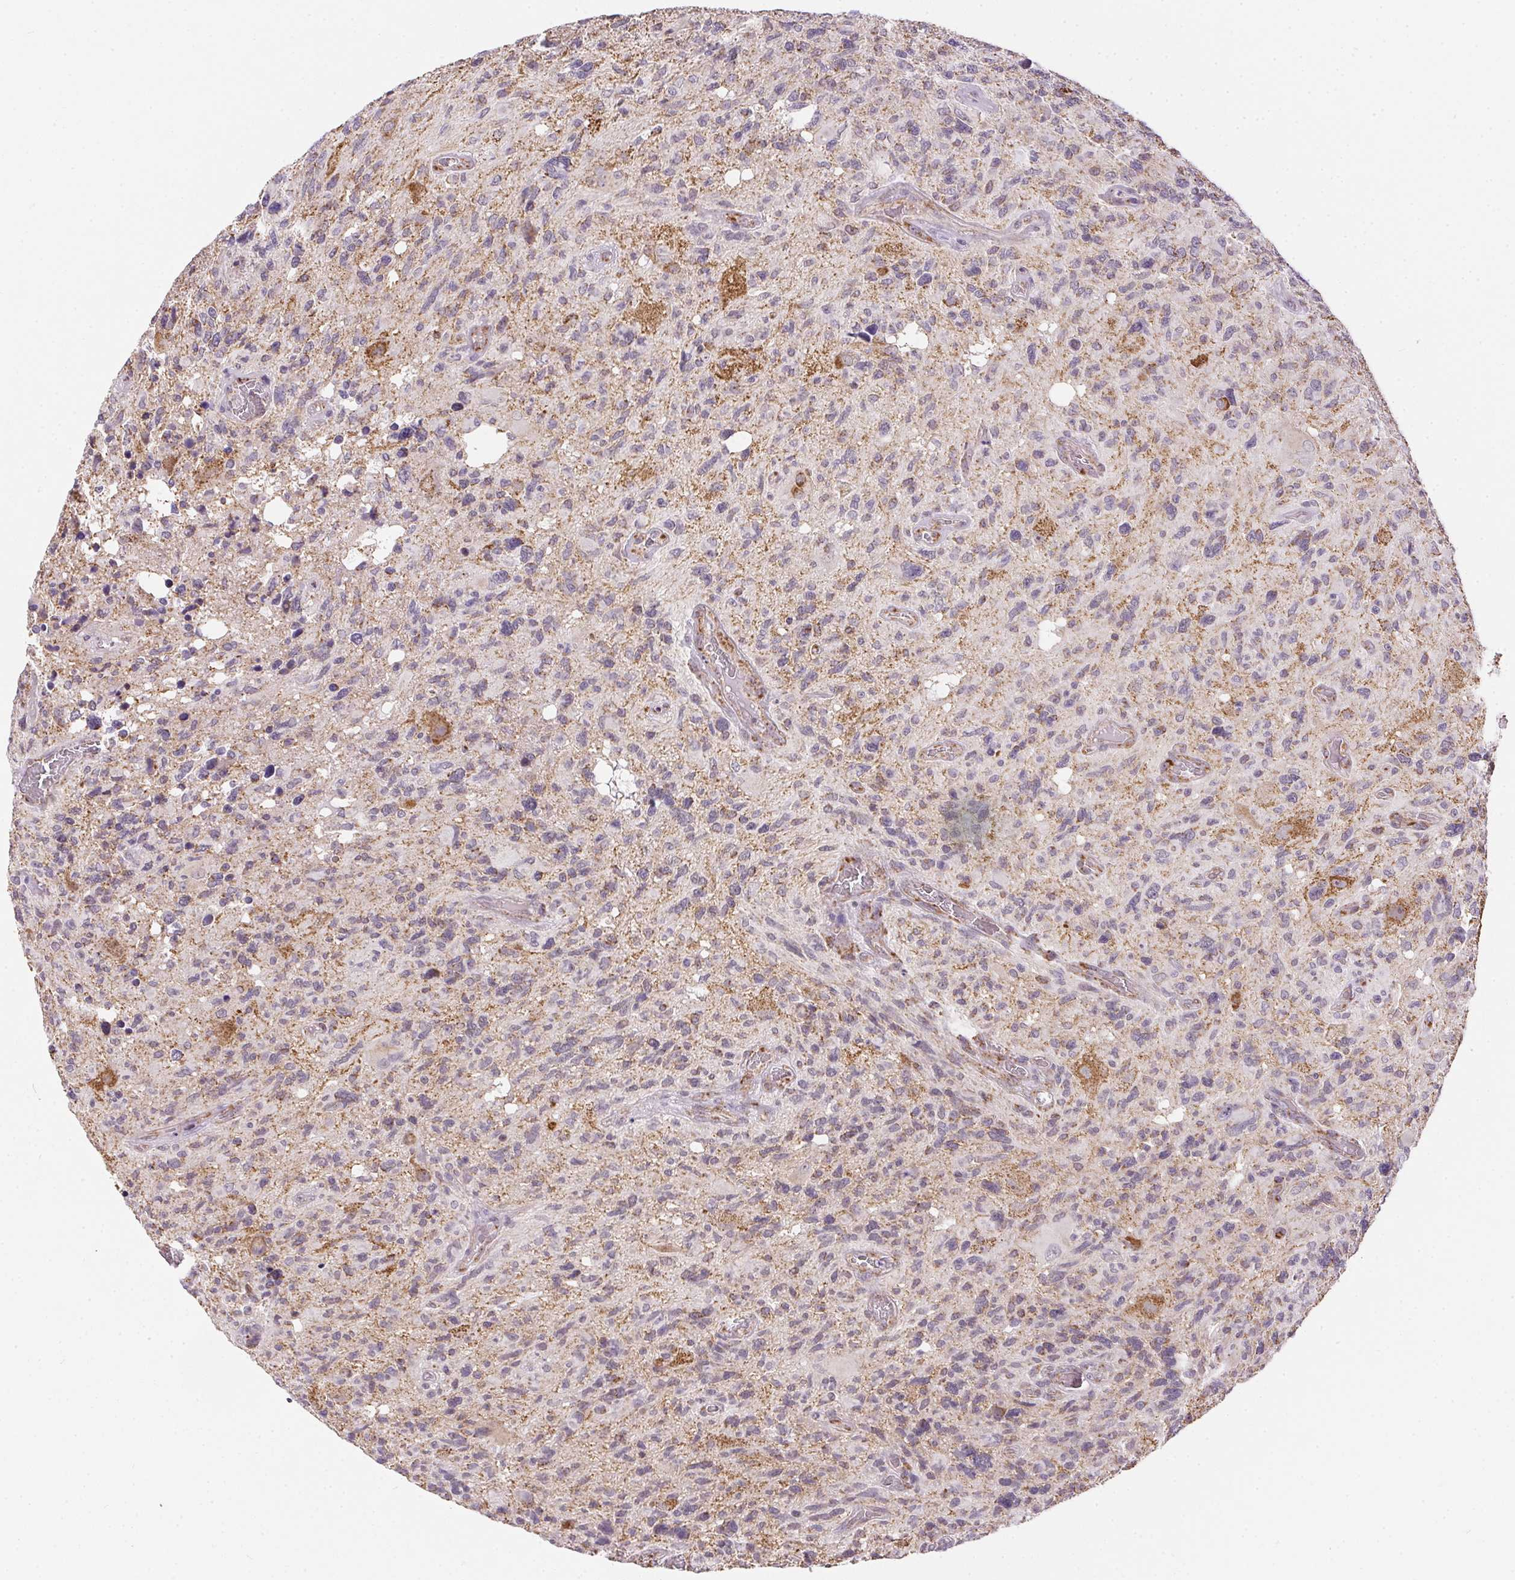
{"staining": {"intensity": "weak", "quantity": "<25%", "location": "cytoplasmic/membranous"}, "tissue": "glioma", "cell_type": "Tumor cells", "image_type": "cancer", "snomed": [{"axis": "morphology", "description": "Glioma, malignant, High grade"}, {"axis": "topography", "description": "Brain"}], "caption": "DAB (3,3'-diaminobenzidine) immunohistochemical staining of malignant glioma (high-grade) reveals no significant staining in tumor cells.", "gene": "MAPK11", "patient": {"sex": "male", "age": 49}}